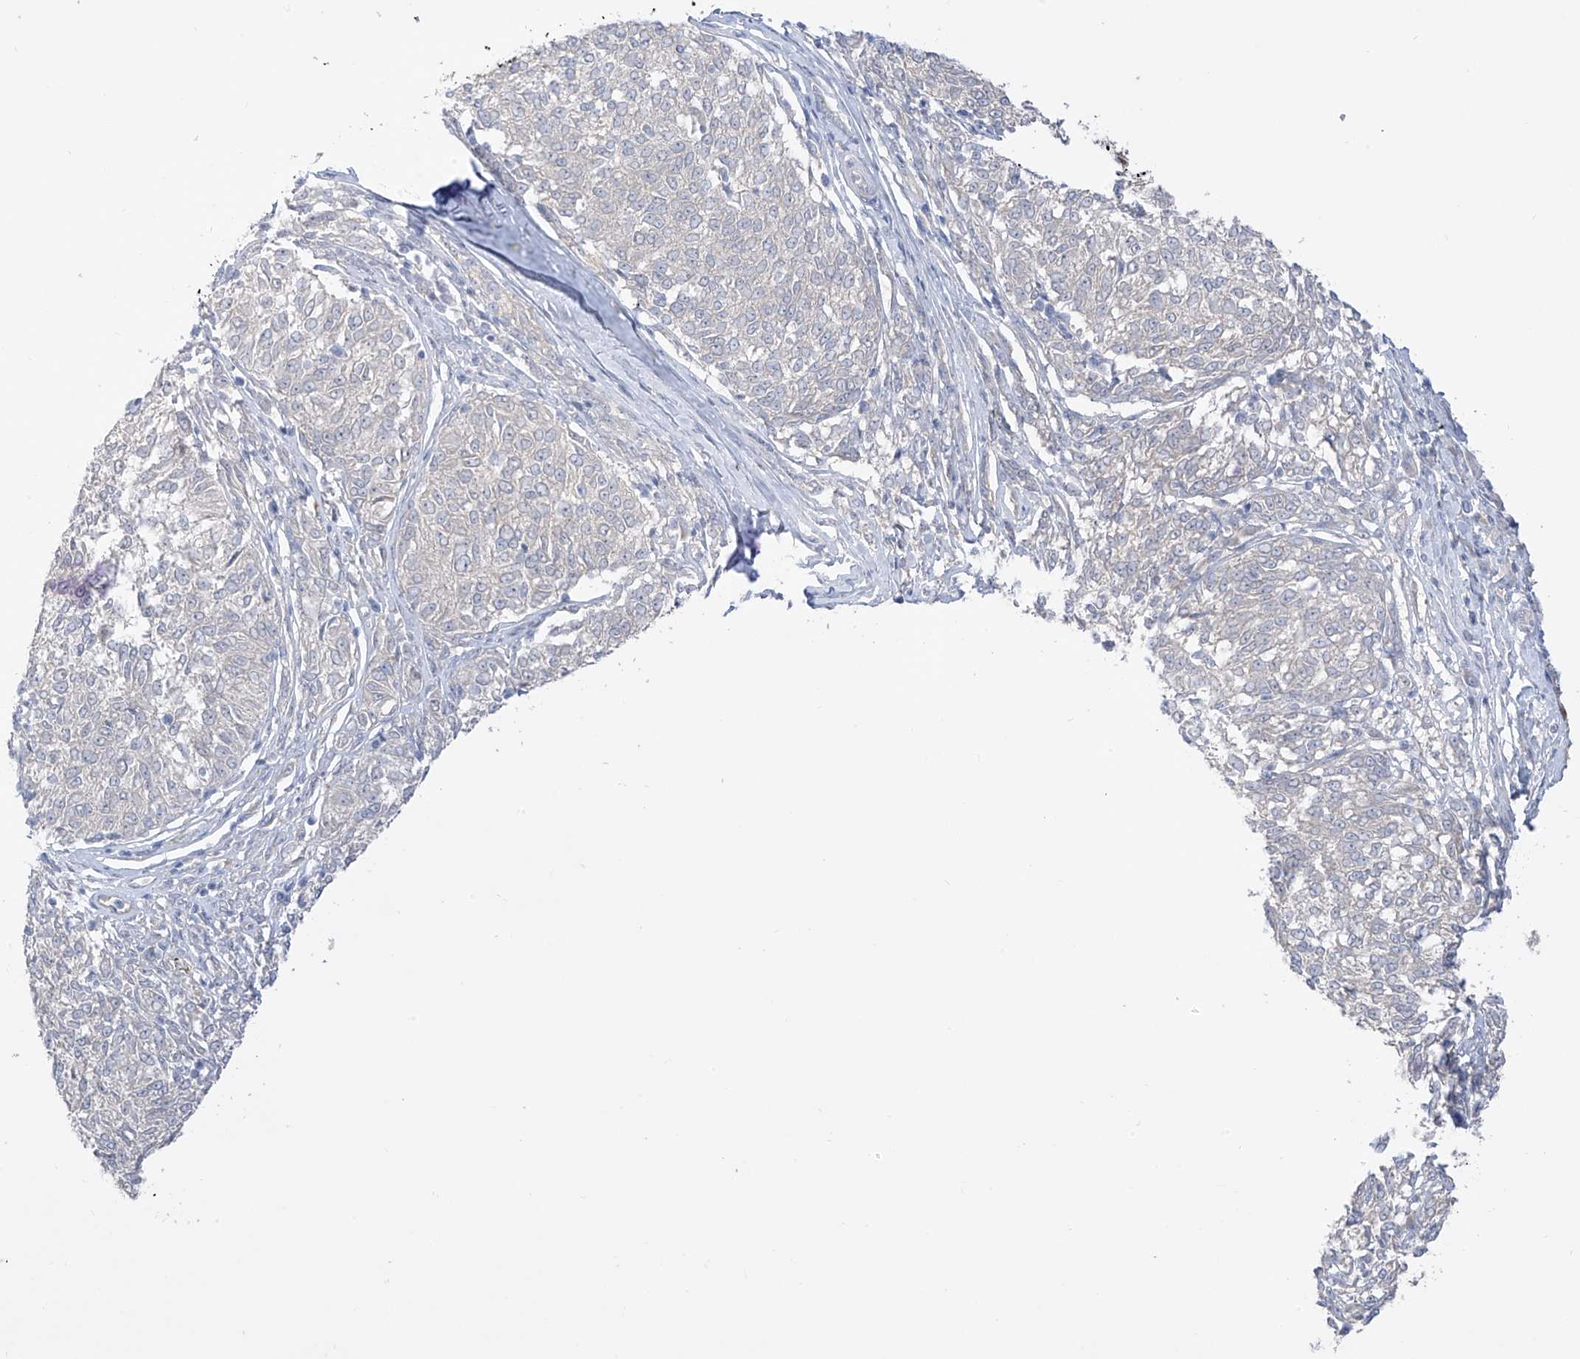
{"staining": {"intensity": "negative", "quantity": "none", "location": "none"}, "tissue": "melanoma", "cell_type": "Tumor cells", "image_type": "cancer", "snomed": [{"axis": "morphology", "description": "Malignant melanoma, NOS"}, {"axis": "topography", "description": "Skin"}], "caption": "This micrograph is of melanoma stained with immunohistochemistry (IHC) to label a protein in brown with the nuclei are counter-stained blue. There is no staining in tumor cells.", "gene": "EIPR1", "patient": {"sex": "female", "age": 72}}